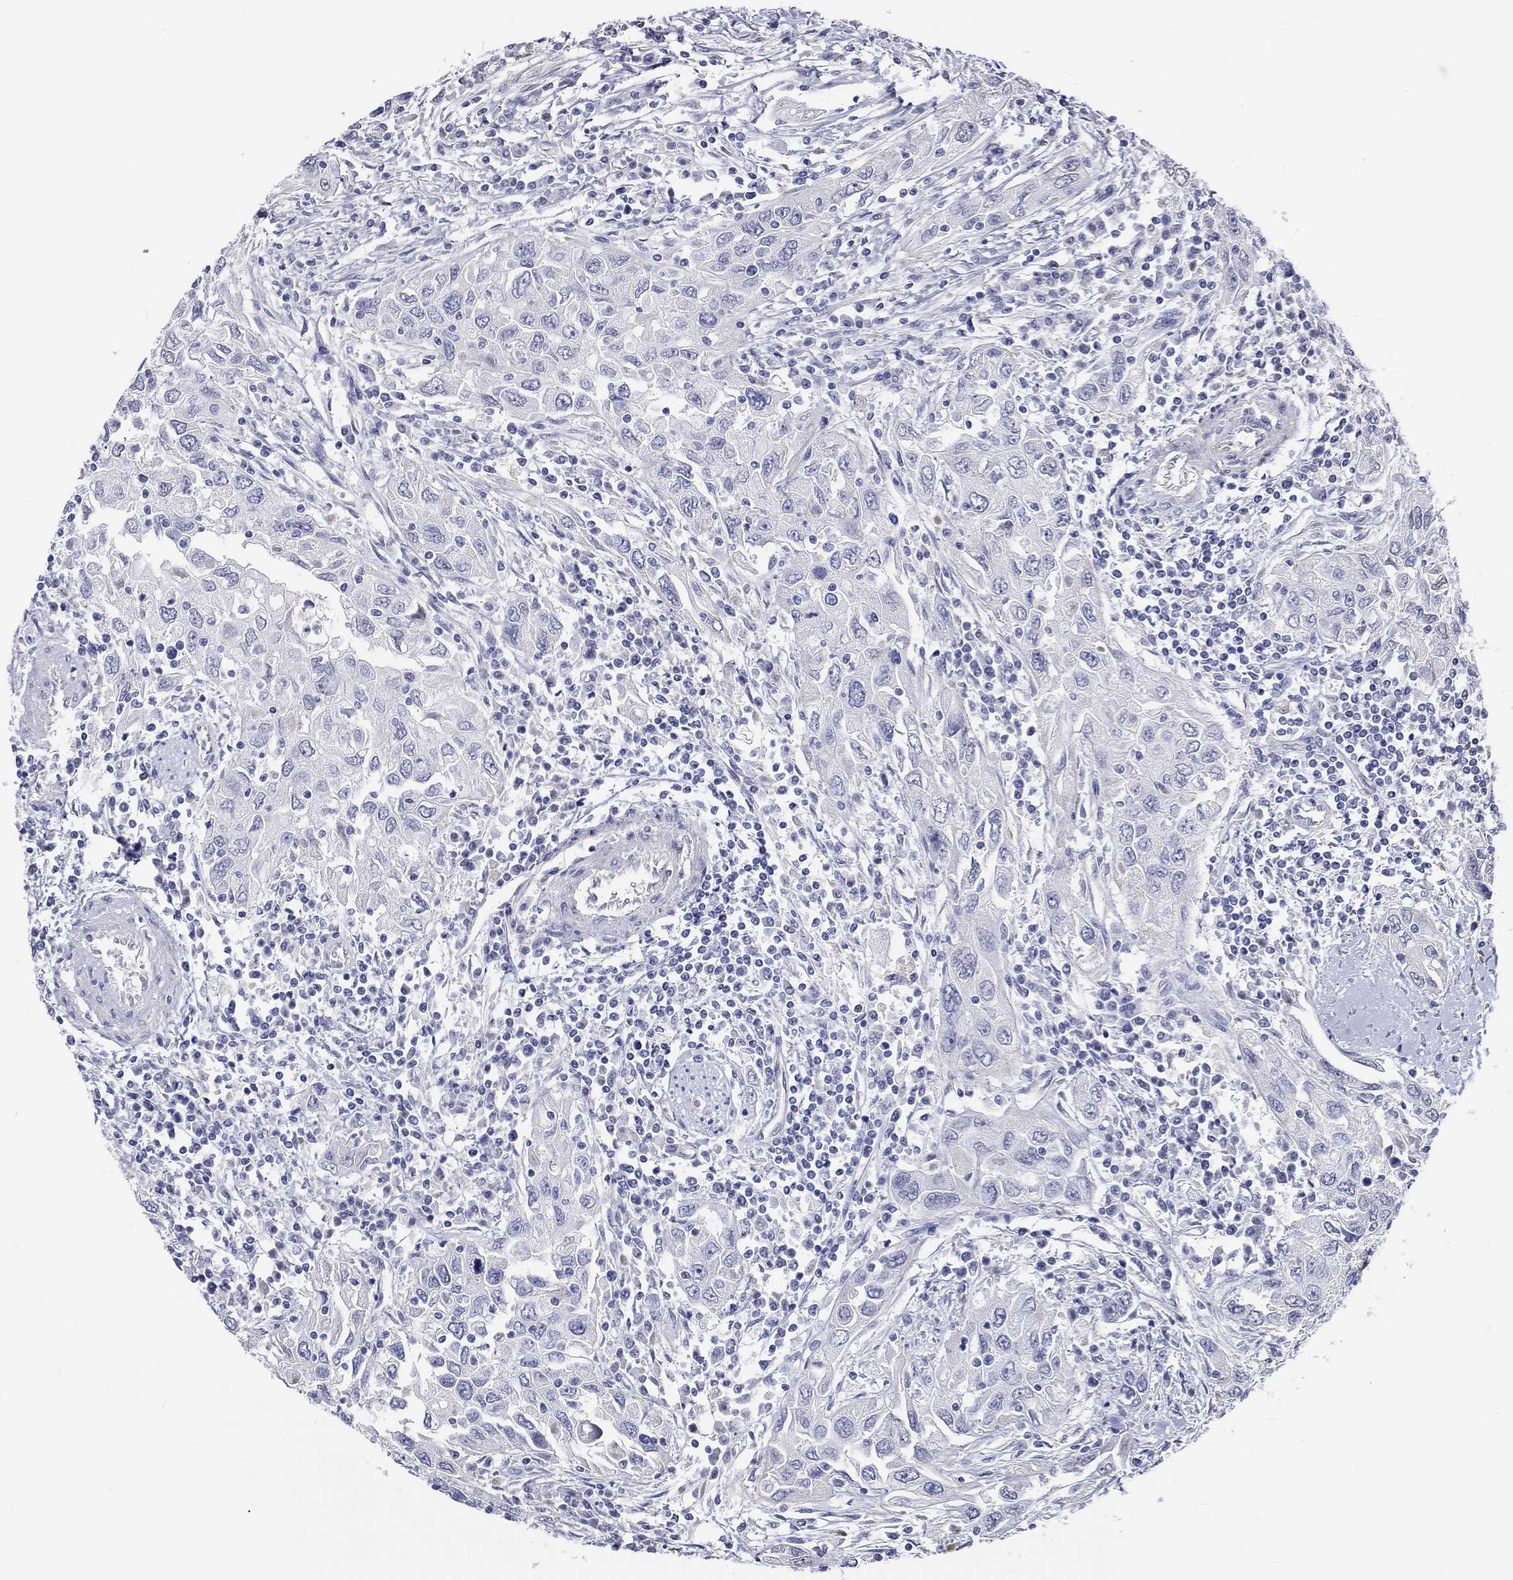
{"staining": {"intensity": "negative", "quantity": "none", "location": "none"}, "tissue": "urothelial cancer", "cell_type": "Tumor cells", "image_type": "cancer", "snomed": [{"axis": "morphology", "description": "Urothelial carcinoma, High grade"}, {"axis": "topography", "description": "Urinary bladder"}], "caption": "This is an immunohistochemistry (IHC) photomicrograph of urothelial carcinoma (high-grade). There is no positivity in tumor cells.", "gene": "CDY2B", "patient": {"sex": "male", "age": 76}}